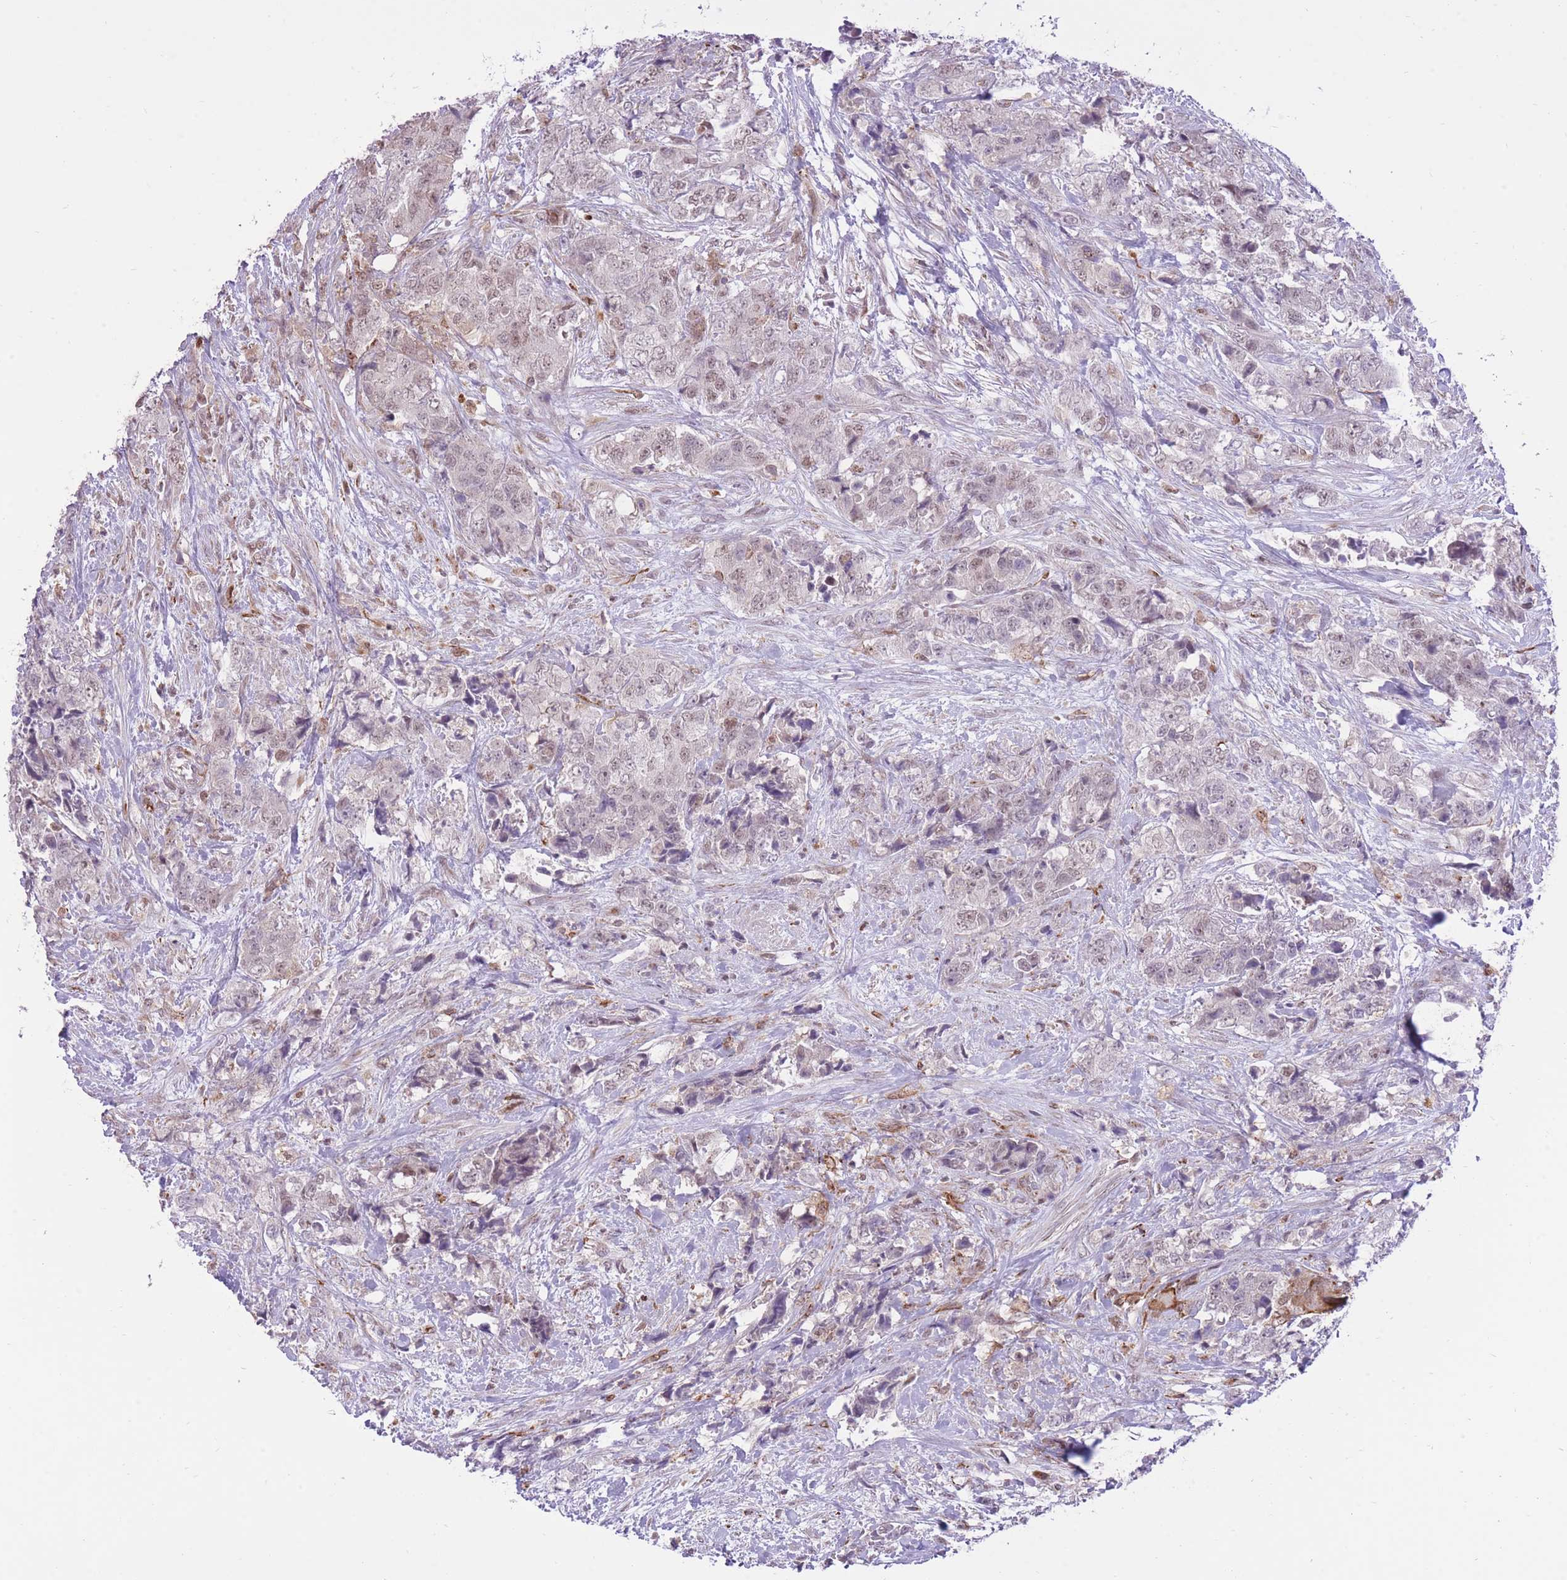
{"staining": {"intensity": "weak", "quantity": ">75%", "location": "nuclear"}, "tissue": "urothelial cancer", "cell_type": "Tumor cells", "image_type": "cancer", "snomed": [{"axis": "morphology", "description": "Urothelial carcinoma, High grade"}, {"axis": "topography", "description": "Urinary bladder"}], "caption": "Protein staining demonstrates weak nuclear positivity in about >75% of tumor cells in high-grade urothelial carcinoma.", "gene": "ELL", "patient": {"sex": "female", "age": 78}}